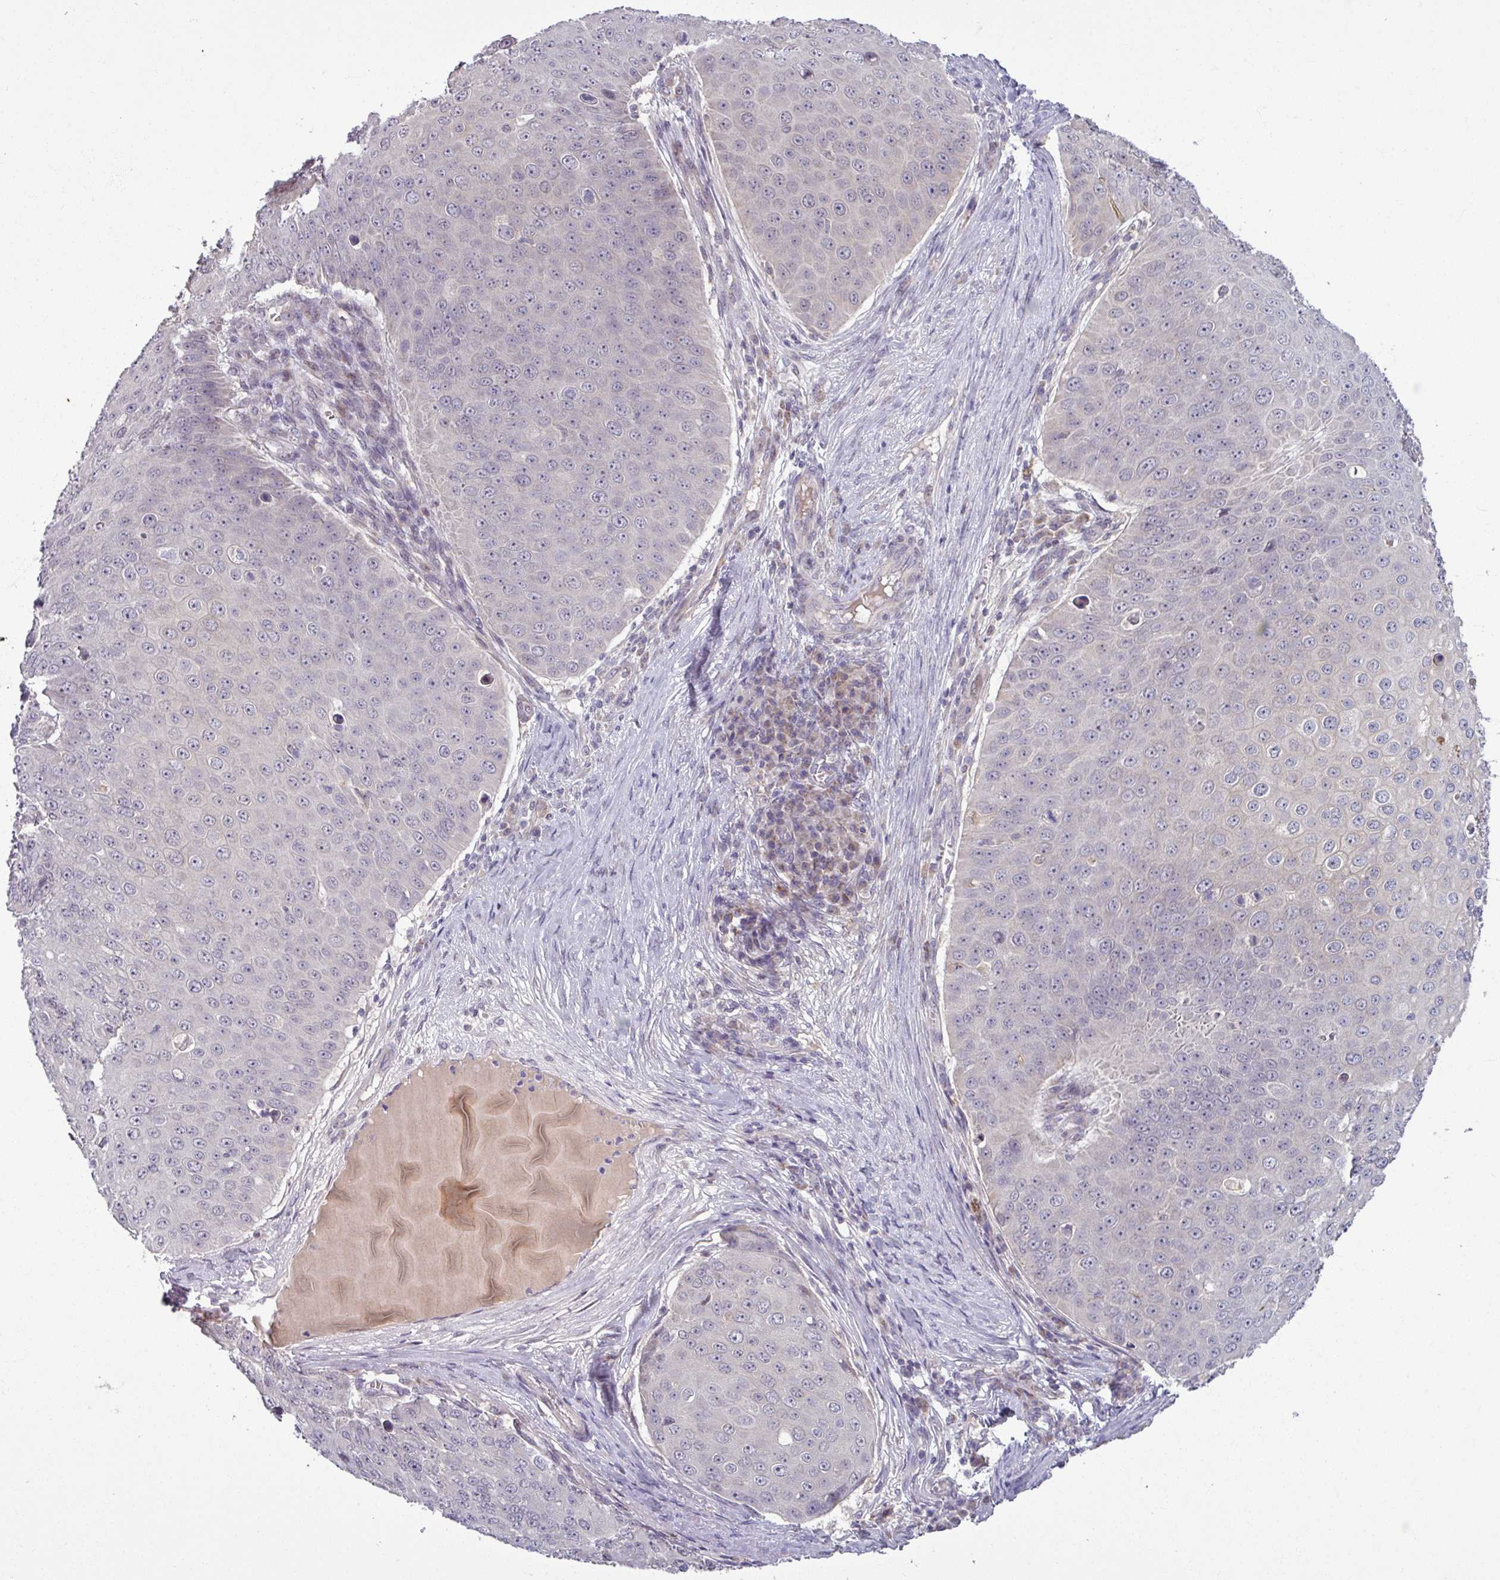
{"staining": {"intensity": "negative", "quantity": "none", "location": "none"}, "tissue": "skin cancer", "cell_type": "Tumor cells", "image_type": "cancer", "snomed": [{"axis": "morphology", "description": "Squamous cell carcinoma, NOS"}, {"axis": "topography", "description": "Skin"}], "caption": "A histopathology image of skin squamous cell carcinoma stained for a protein demonstrates no brown staining in tumor cells.", "gene": "OGFOD3", "patient": {"sex": "male", "age": 71}}